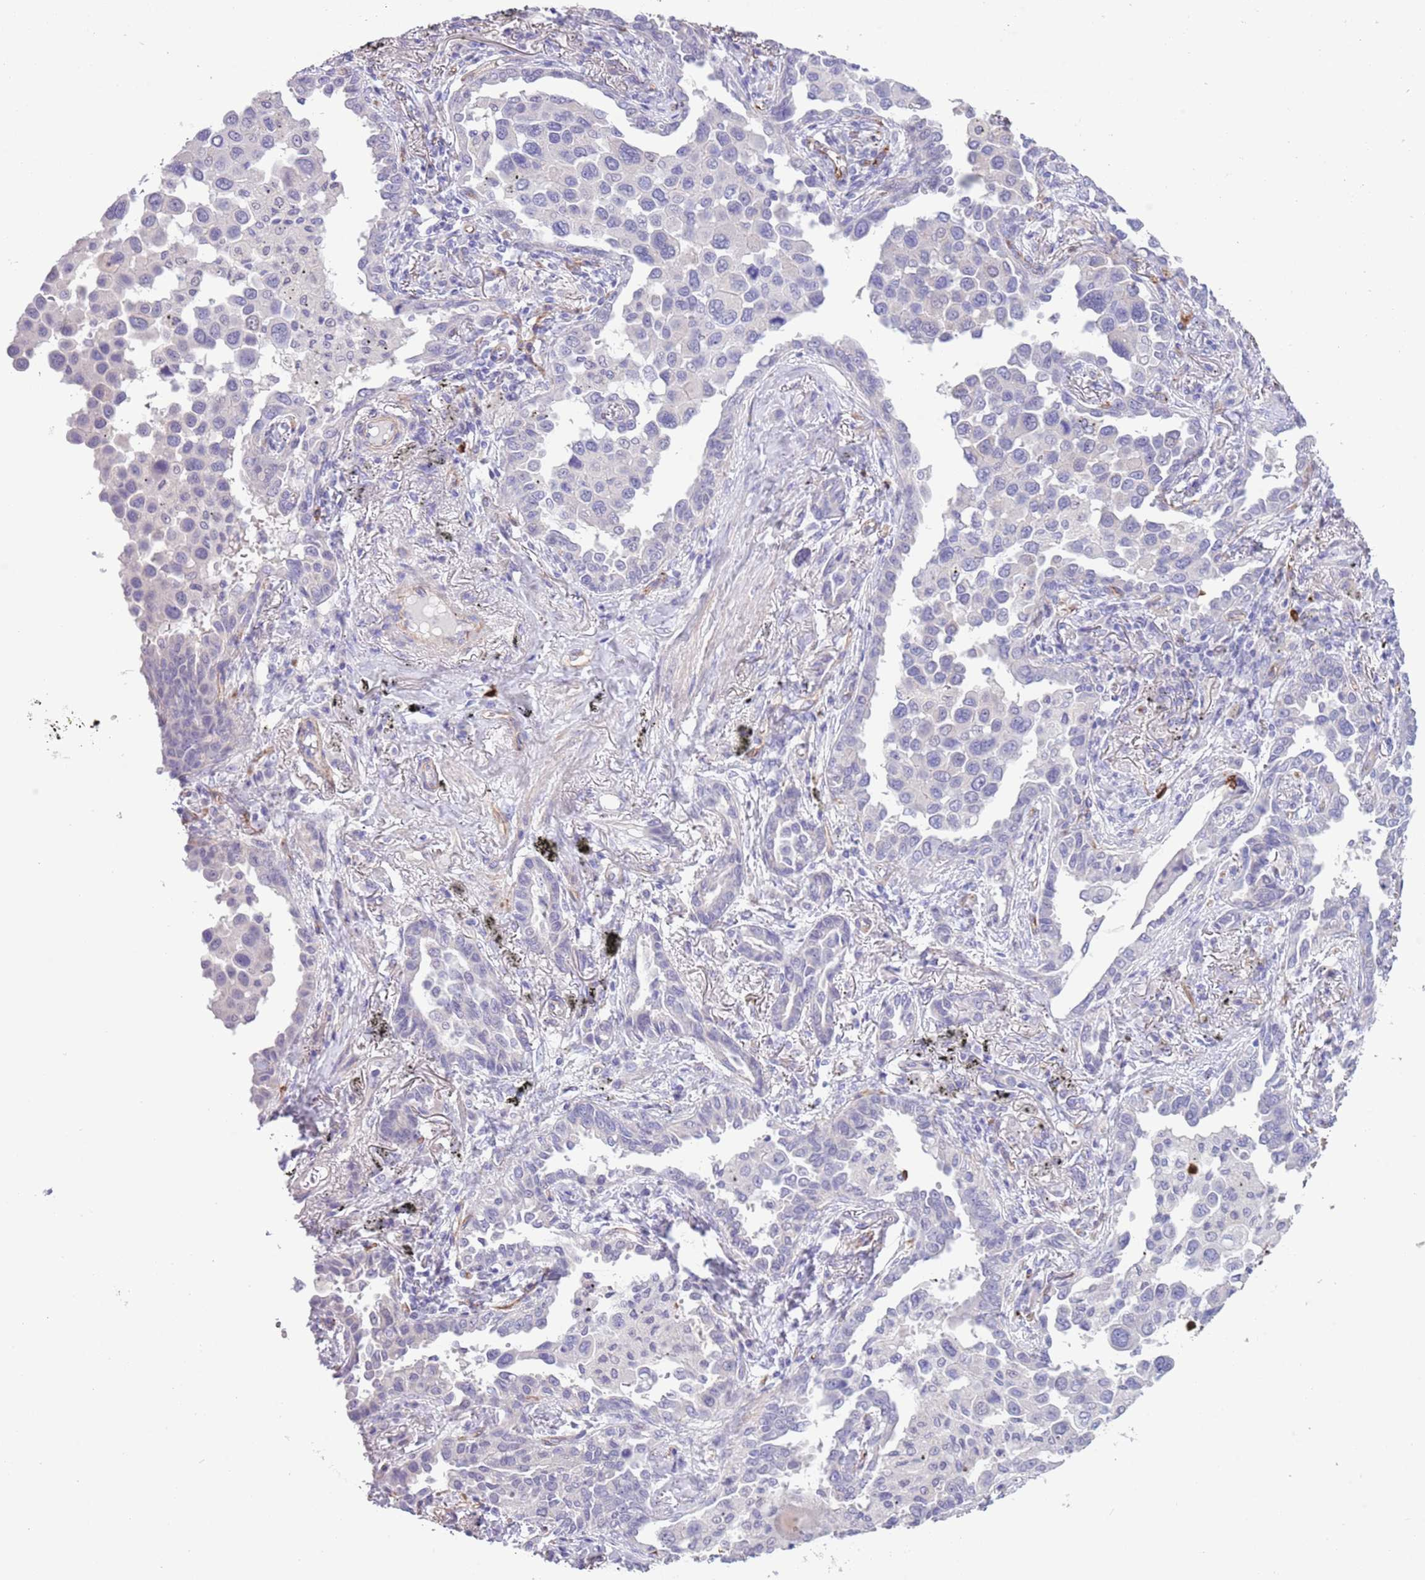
{"staining": {"intensity": "negative", "quantity": "none", "location": "none"}, "tissue": "lung cancer", "cell_type": "Tumor cells", "image_type": "cancer", "snomed": [{"axis": "morphology", "description": "Adenocarcinoma, NOS"}, {"axis": "topography", "description": "Lung"}], "caption": "Human adenocarcinoma (lung) stained for a protein using immunohistochemistry (IHC) exhibits no staining in tumor cells.", "gene": "TSGA13", "patient": {"sex": "male", "age": 67}}